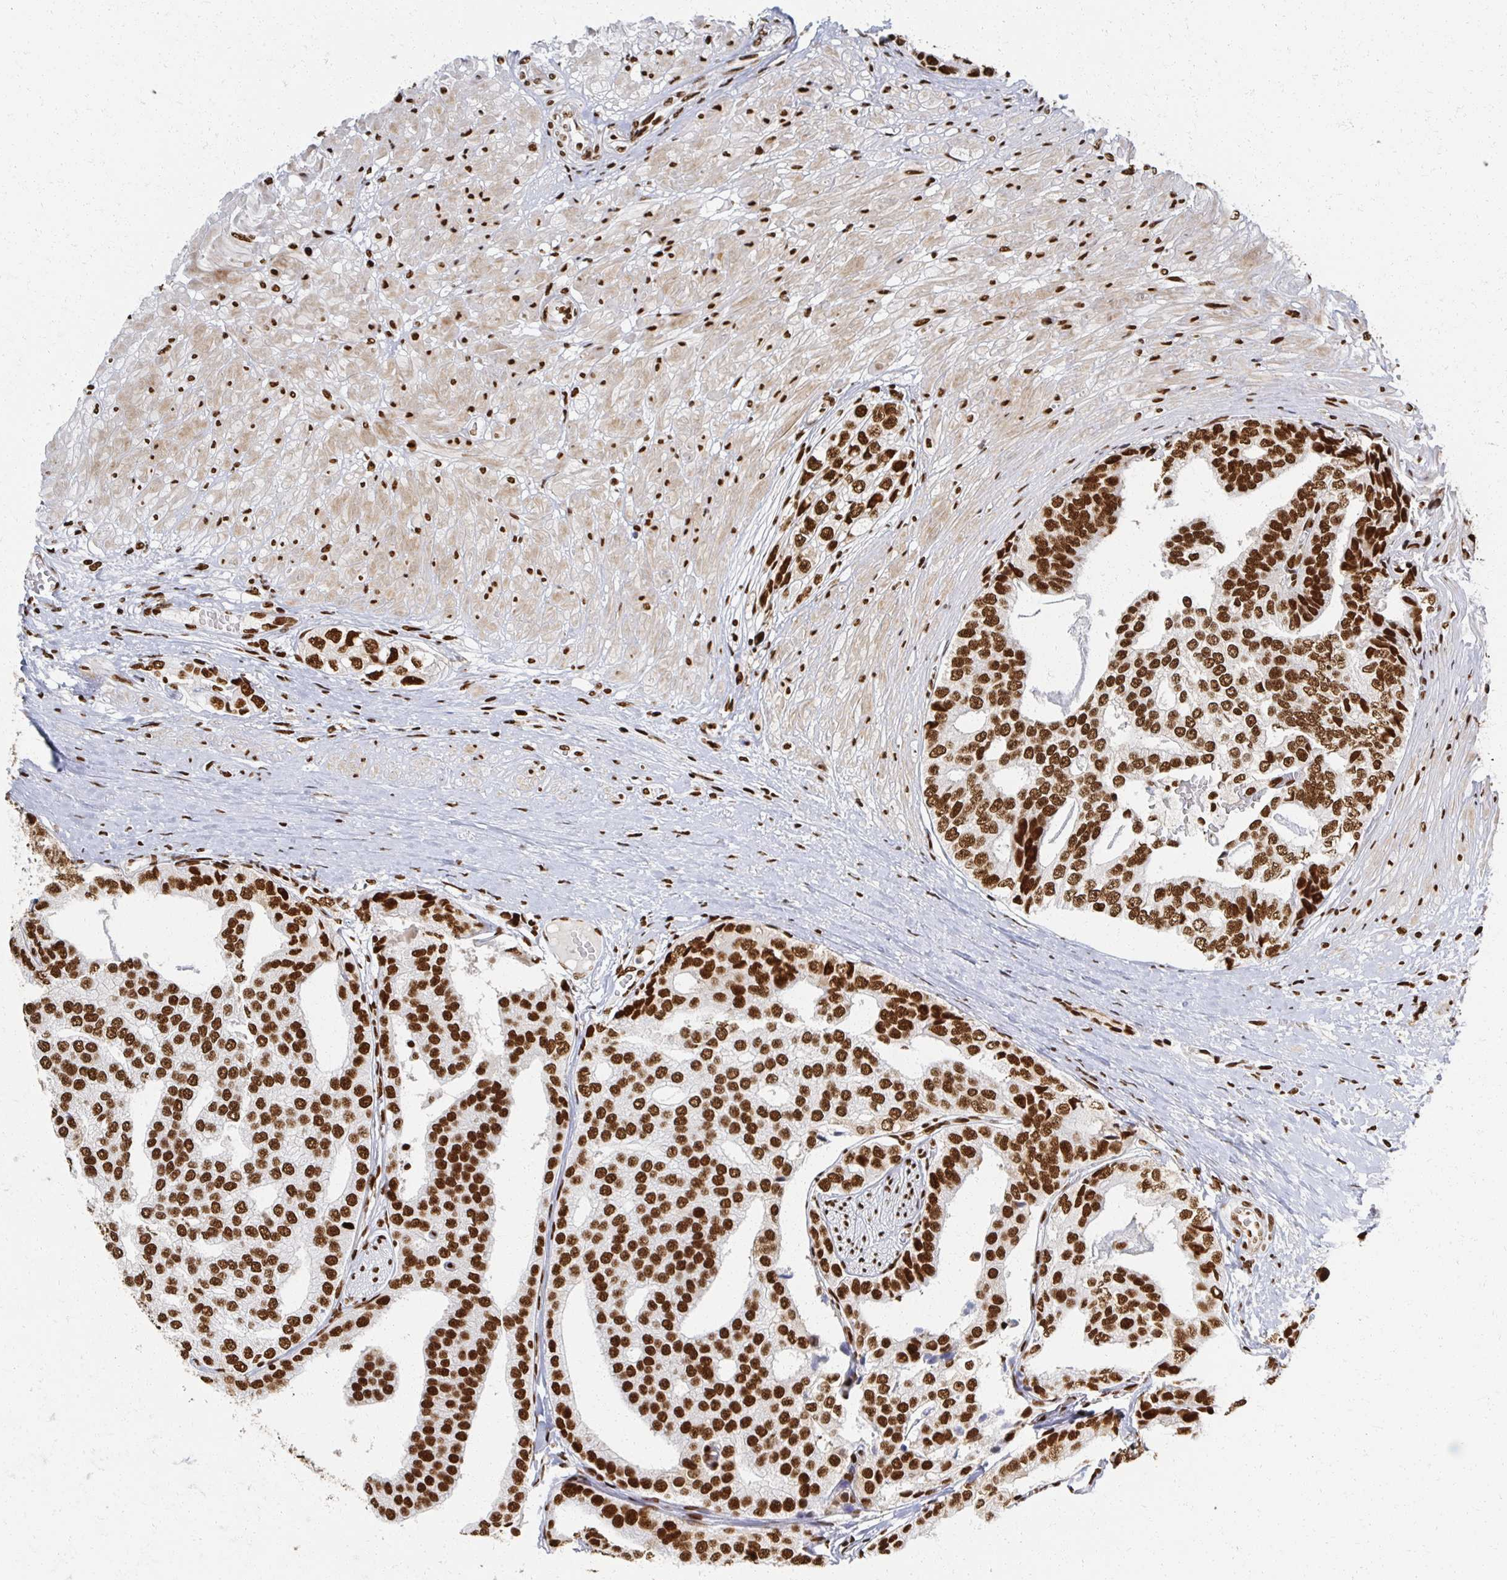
{"staining": {"intensity": "strong", "quantity": ">75%", "location": "nuclear"}, "tissue": "prostate cancer", "cell_type": "Tumor cells", "image_type": "cancer", "snomed": [{"axis": "morphology", "description": "Adenocarcinoma, High grade"}, {"axis": "topography", "description": "Prostate"}], "caption": "Prostate adenocarcinoma (high-grade) stained with IHC shows strong nuclear staining in approximately >75% of tumor cells.", "gene": "RBBP7", "patient": {"sex": "male", "age": 71}}